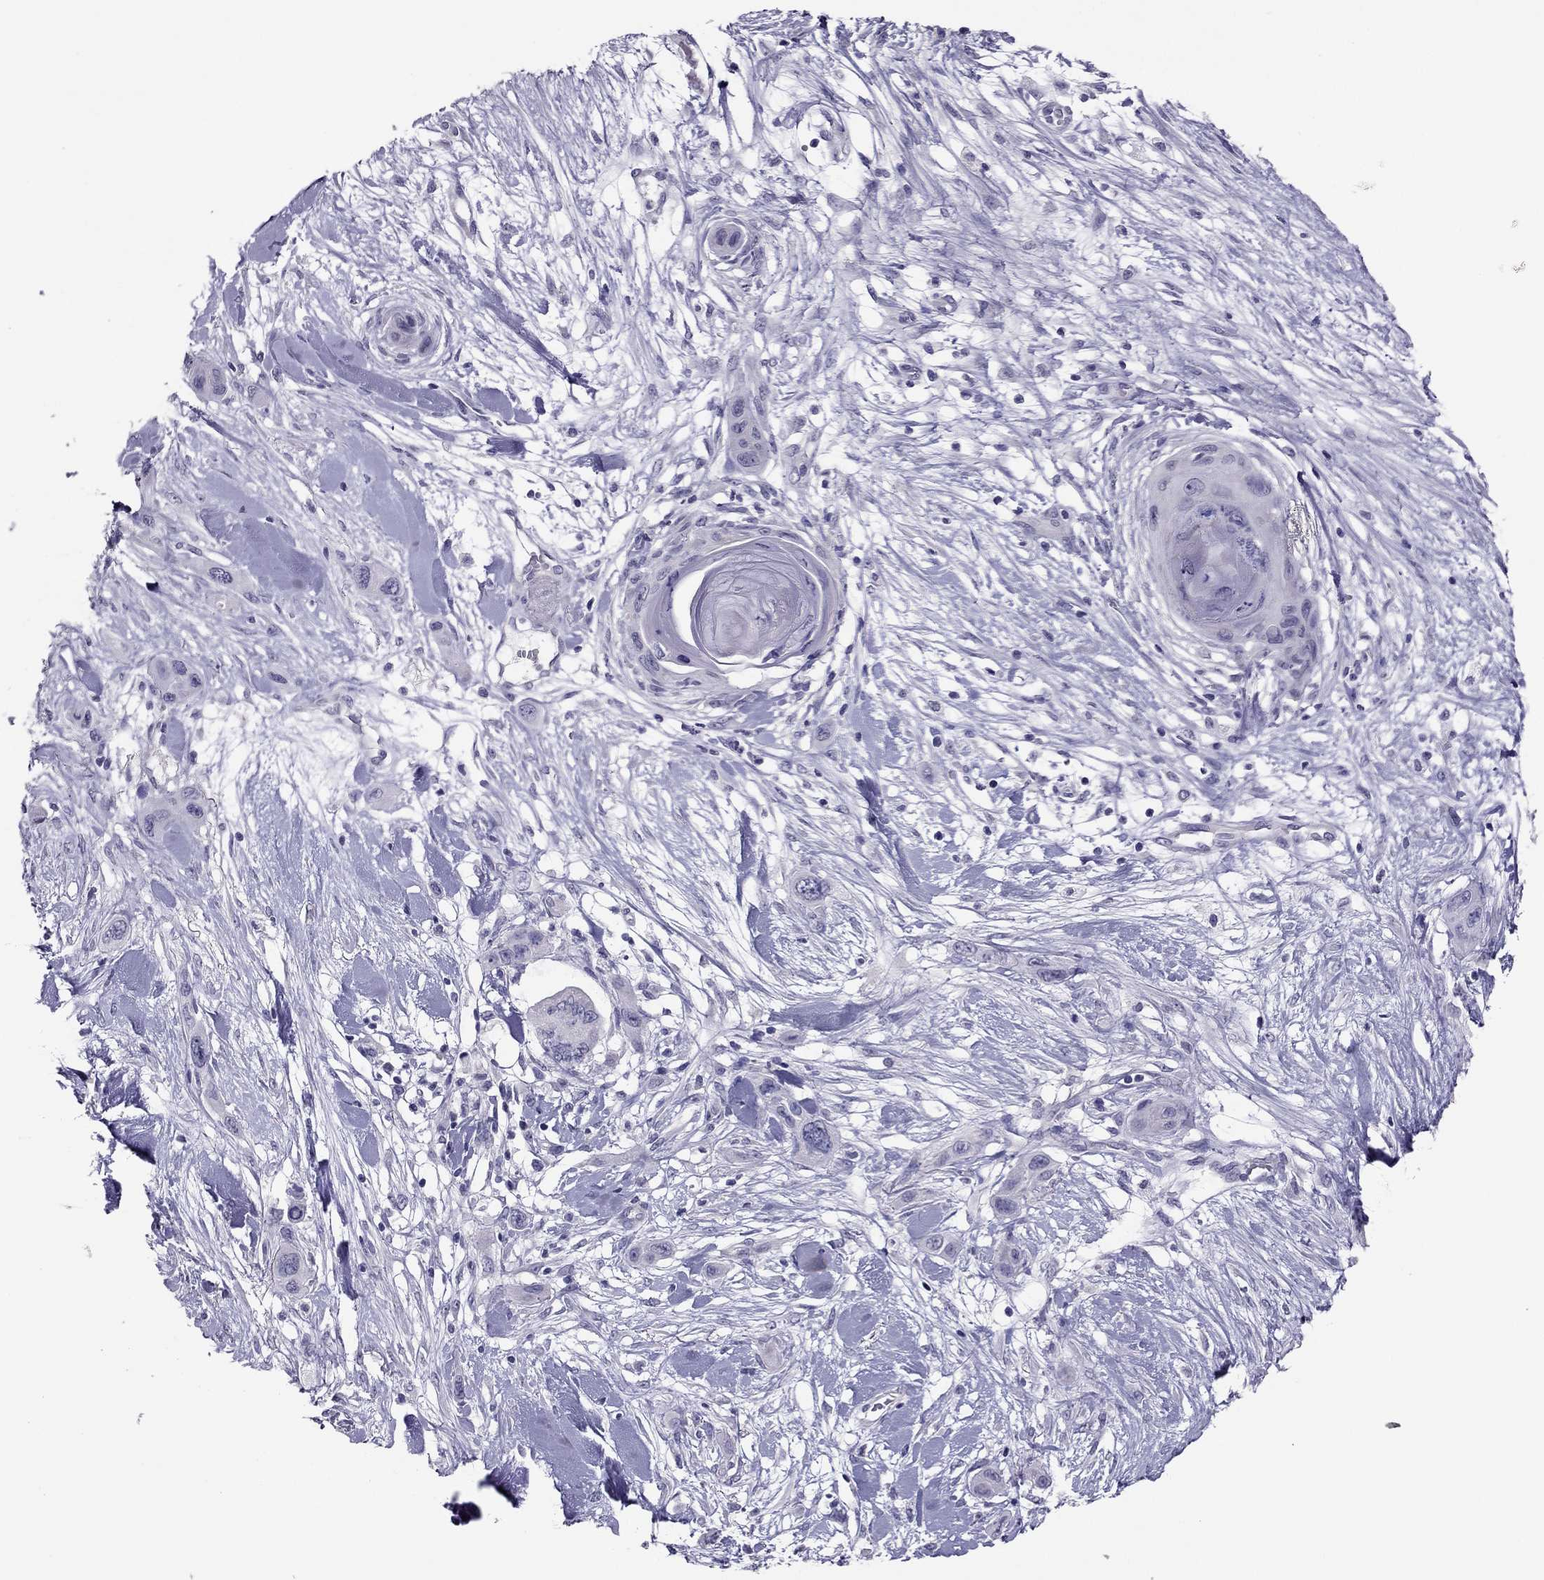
{"staining": {"intensity": "negative", "quantity": "none", "location": "none"}, "tissue": "skin cancer", "cell_type": "Tumor cells", "image_type": "cancer", "snomed": [{"axis": "morphology", "description": "Squamous cell carcinoma, NOS"}, {"axis": "topography", "description": "Skin"}], "caption": "Squamous cell carcinoma (skin) was stained to show a protein in brown. There is no significant staining in tumor cells.", "gene": "RHO", "patient": {"sex": "male", "age": 79}}